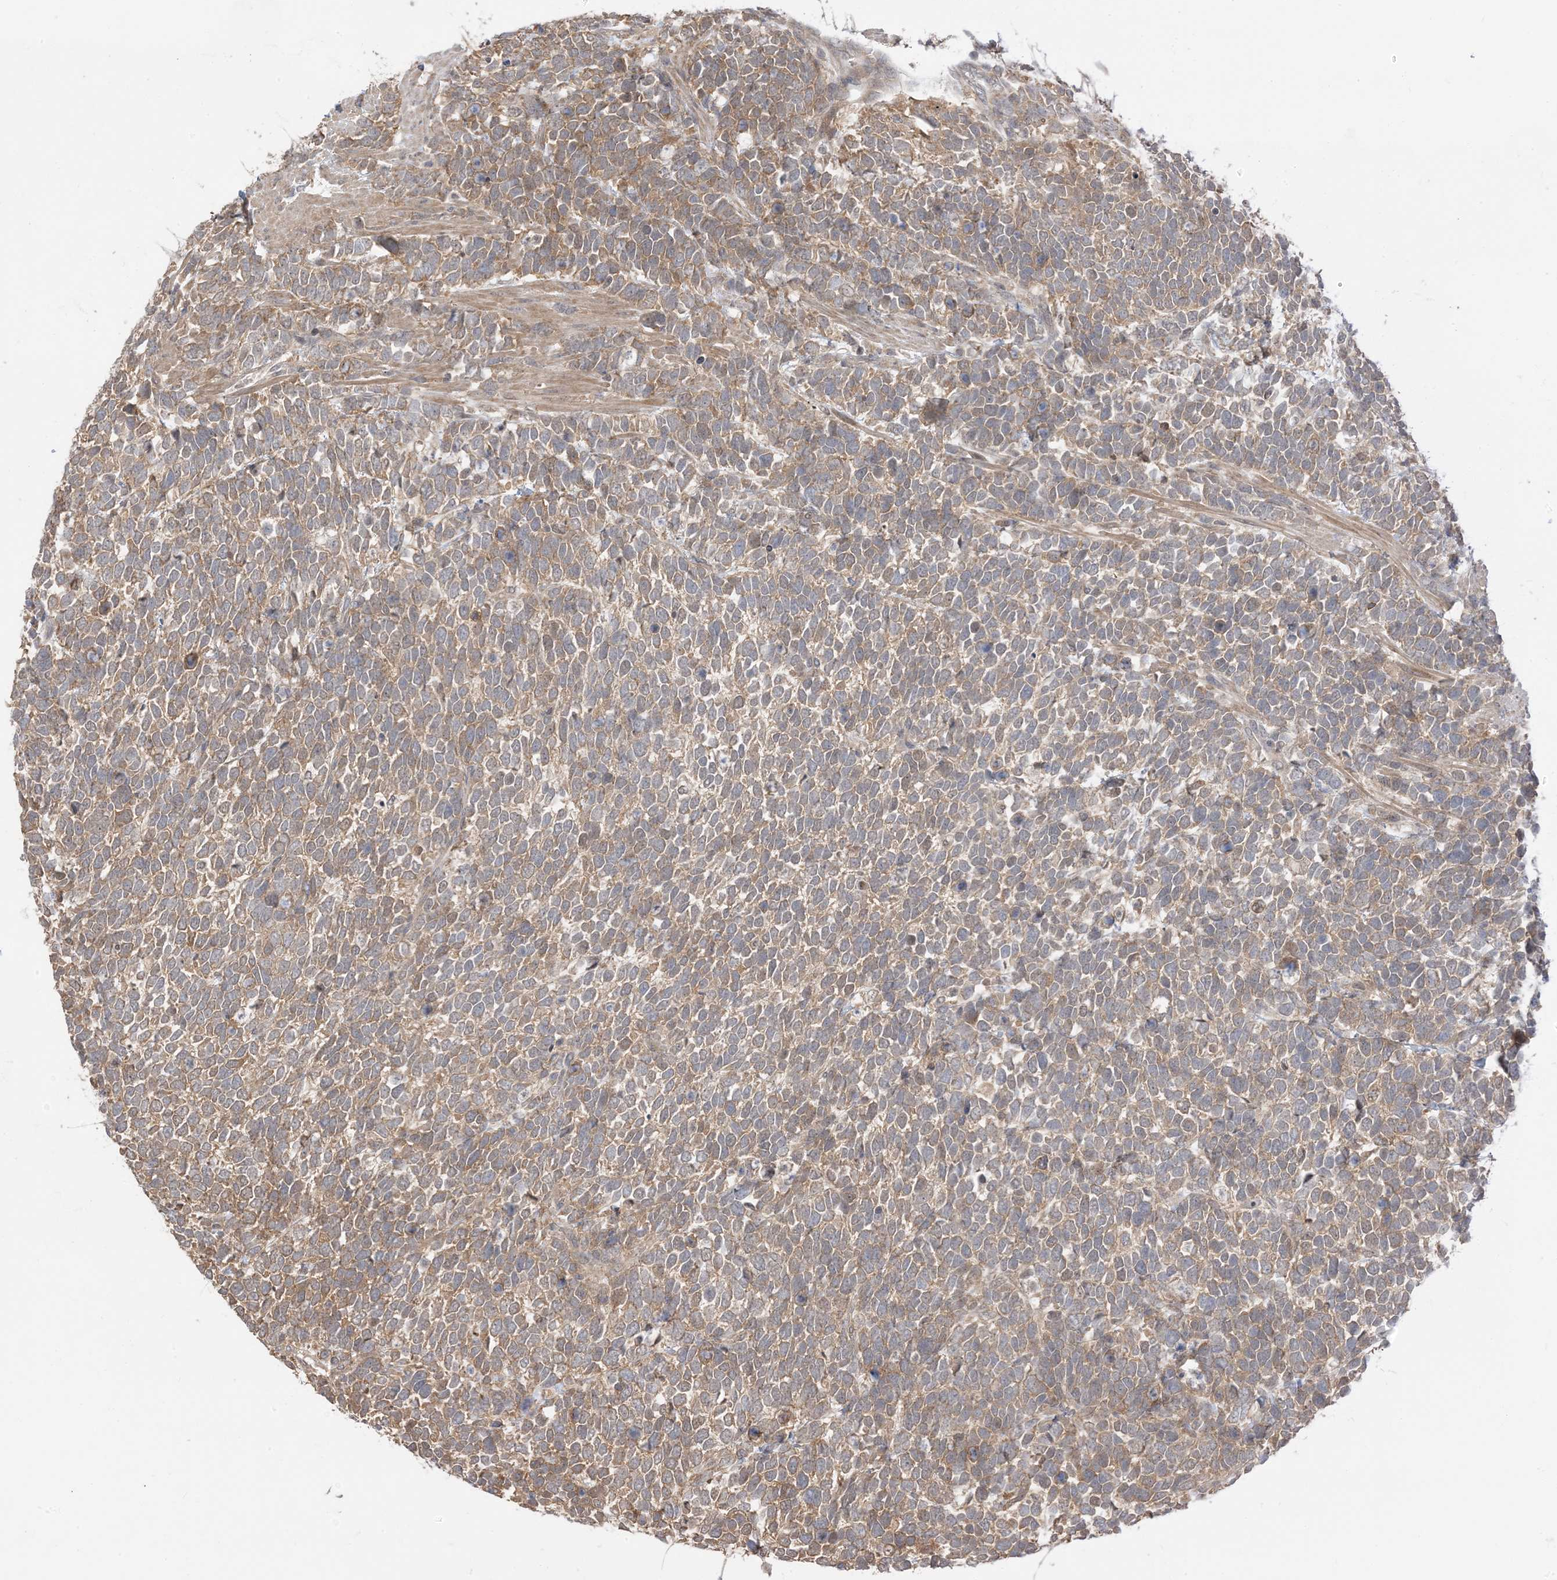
{"staining": {"intensity": "moderate", "quantity": ">75%", "location": "cytoplasmic/membranous"}, "tissue": "urothelial cancer", "cell_type": "Tumor cells", "image_type": "cancer", "snomed": [{"axis": "morphology", "description": "Urothelial carcinoma, High grade"}, {"axis": "topography", "description": "Urinary bladder"}], "caption": "Immunohistochemistry staining of urothelial cancer, which demonstrates medium levels of moderate cytoplasmic/membranous expression in approximately >75% of tumor cells indicating moderate cytoplasmic/membranous protein expression. The staining was performed using DAB (brown) for protein detection and nuclei were counterstained in hematoxylin (blue).", "gene": "WDR26", "patient": {"sex": "female", "age": 82}}